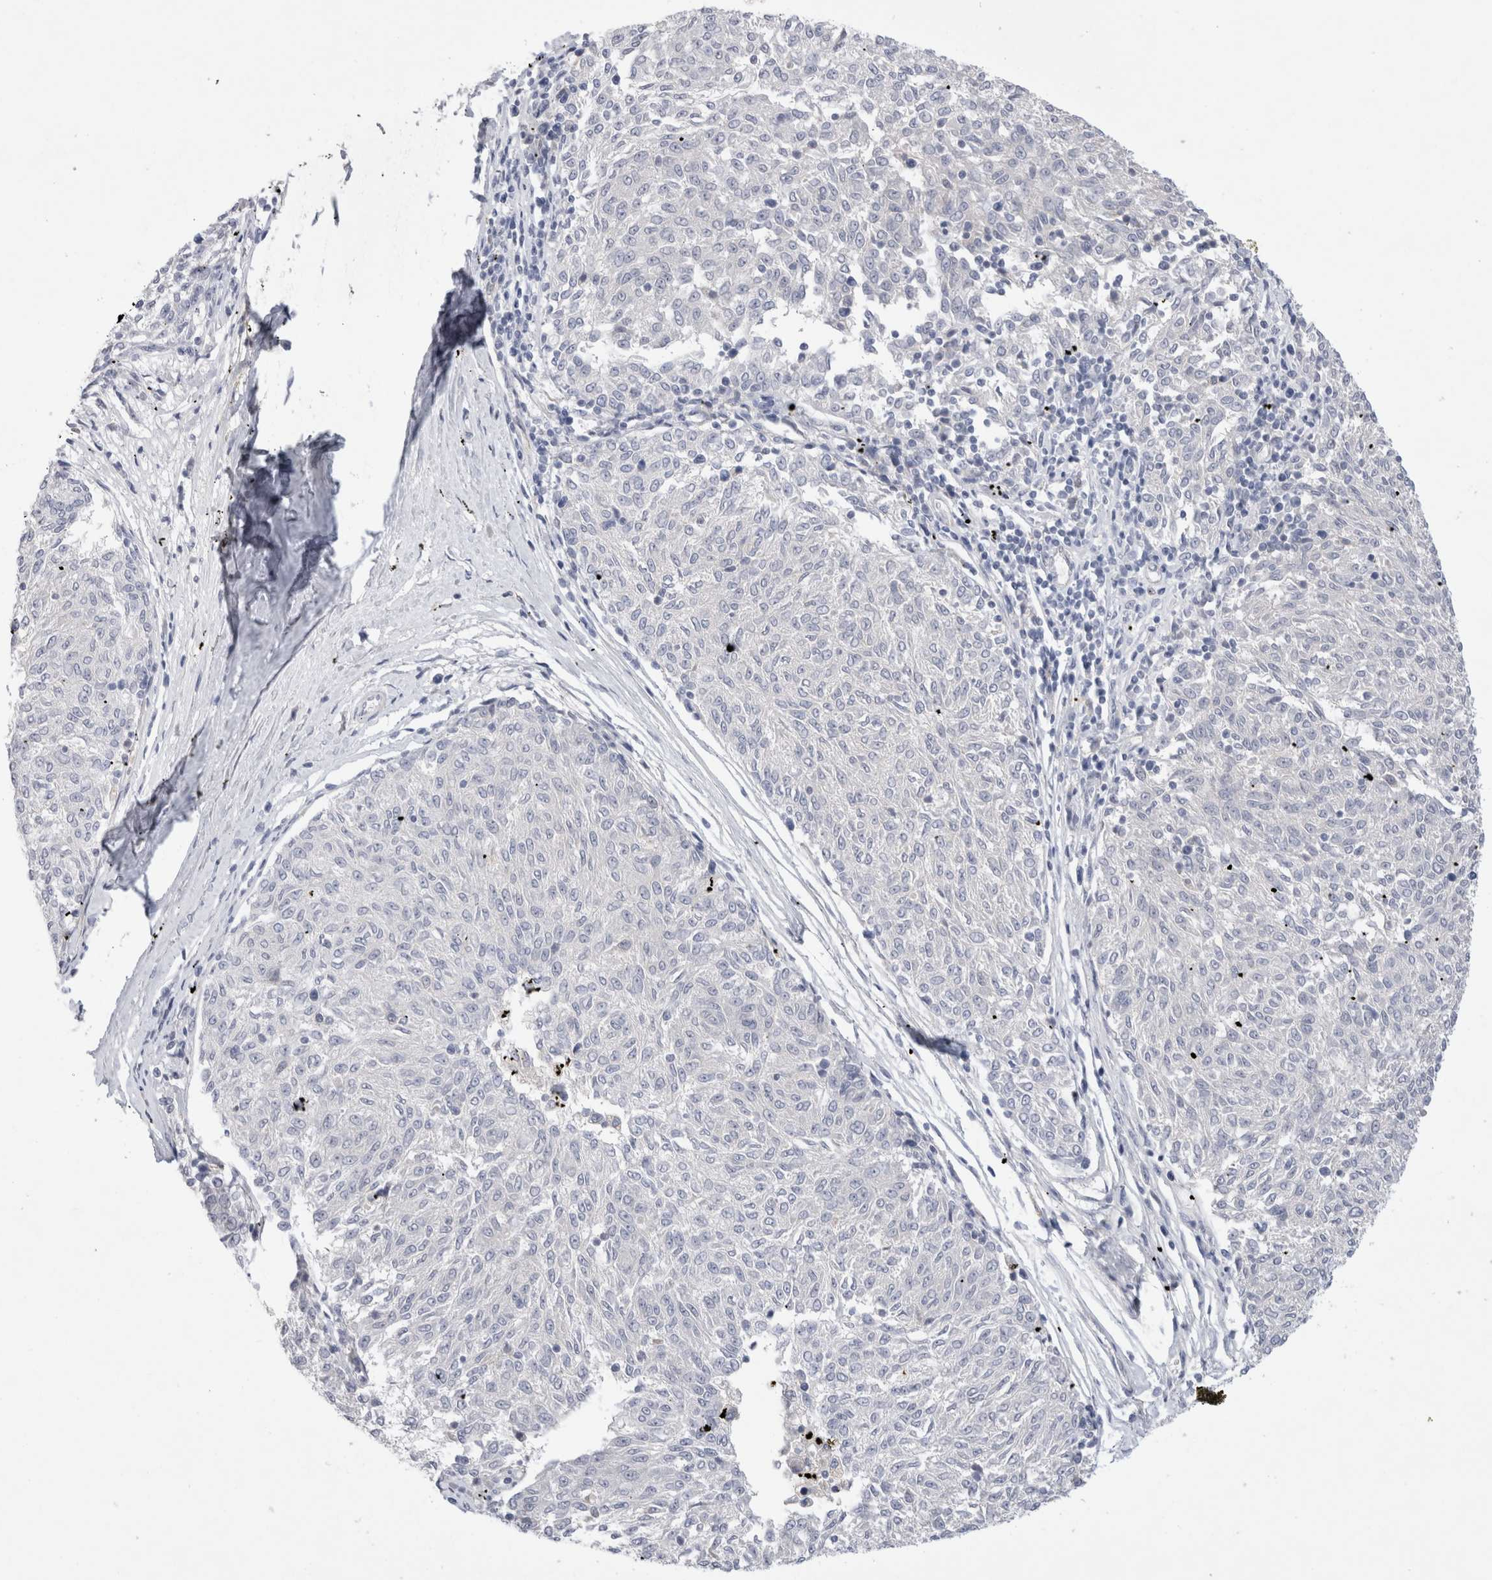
{"staining": {"intensity": "negative", "quantity": "none", "location": "none"}, "tissue": "melanoma", "cell_type": "Tumor cells", "image_type": "cancer", "snomed": [{"axis": "morphology", "description": "Malignant melanoma, NOS"}, {"axis": "topography", "description": "Skin"}], "caption": "The photomicrograph reveals no staining of tumor cells in malignant melanoma.", "gene": "GAA", "patient": {"sex": "female", "age": 72}}